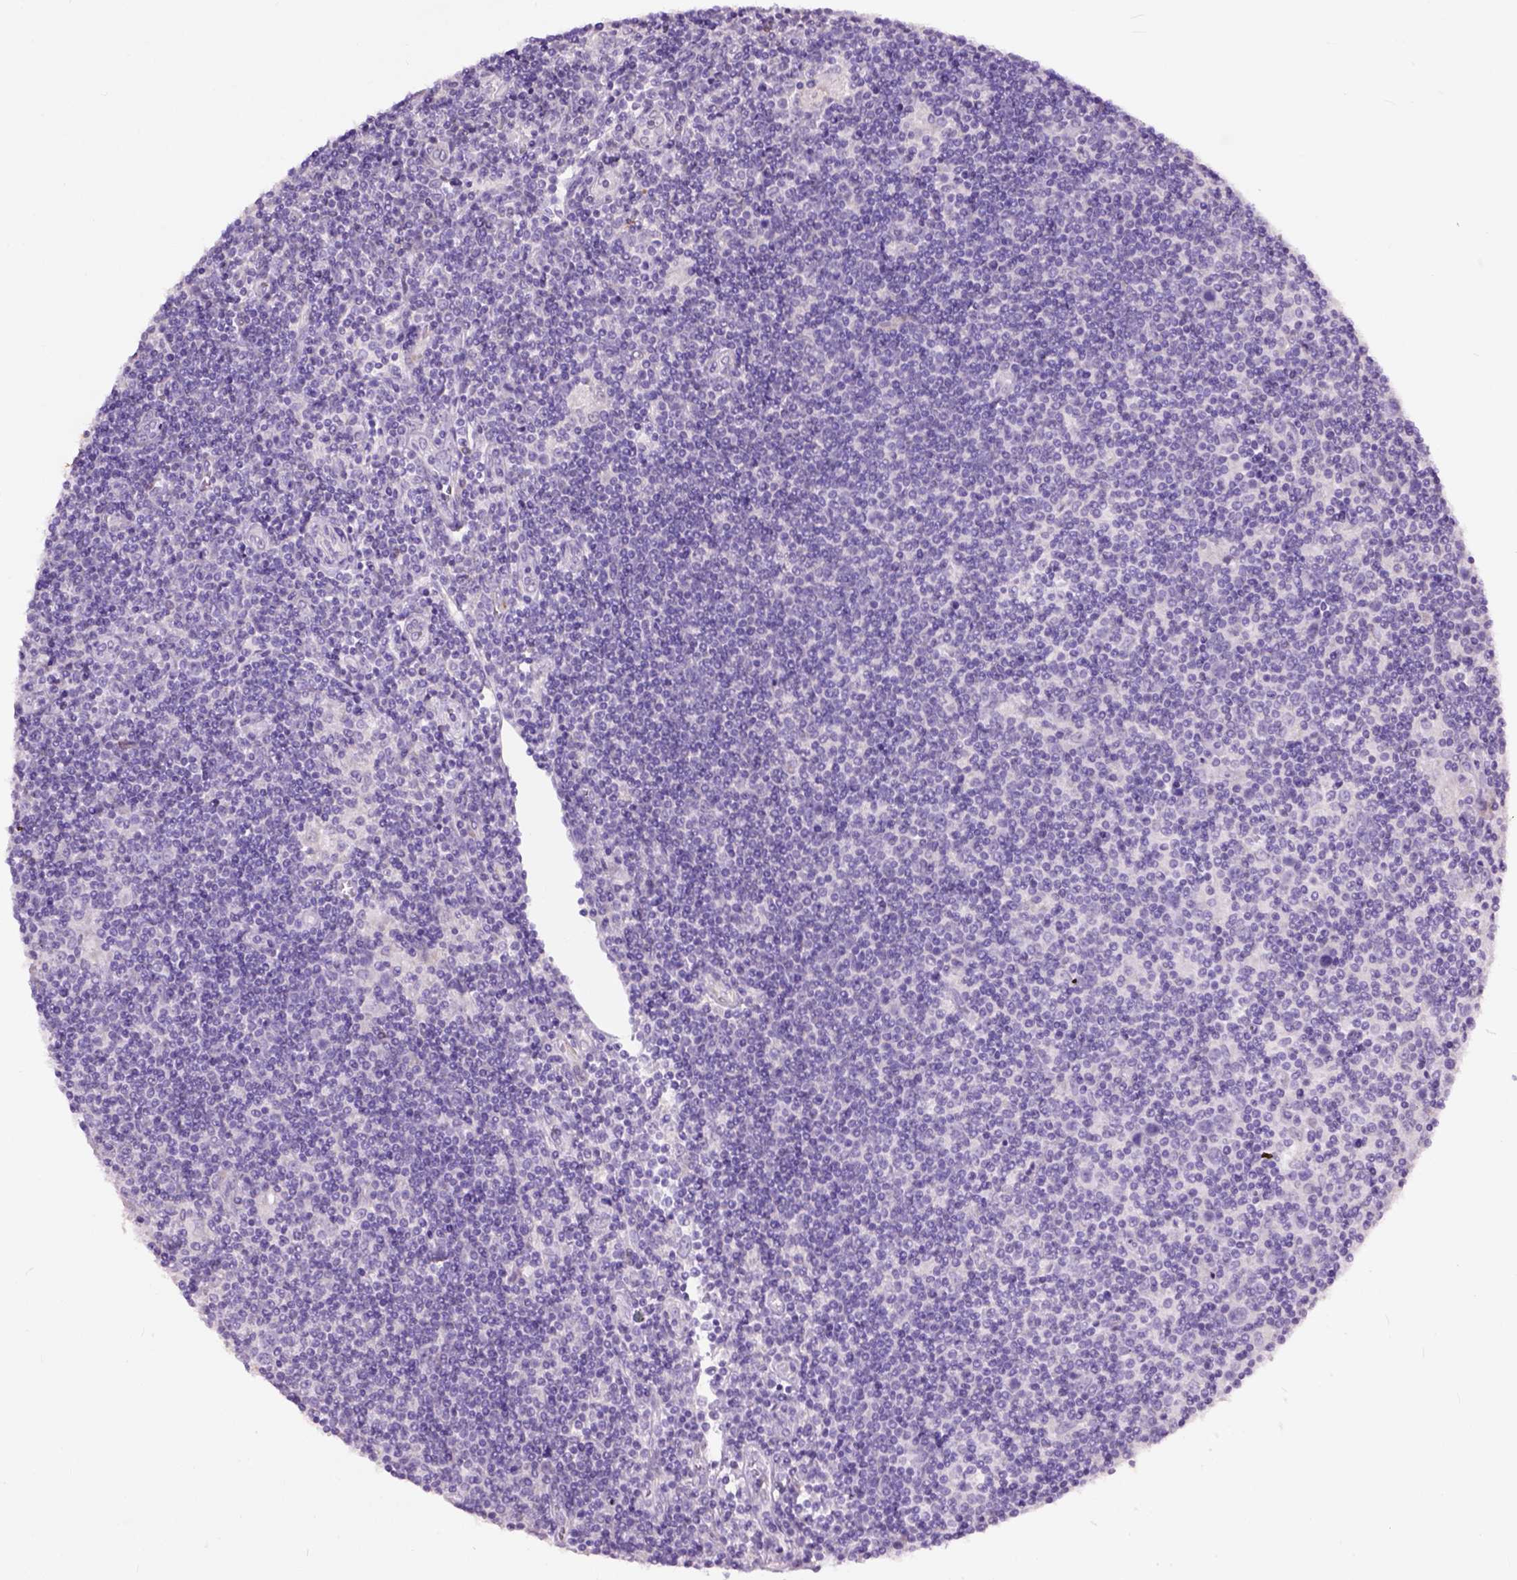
{"staining": {"intensity": "negative", "quantity": "none", "location": "none"}, "tissue": "lymphoma", "cell_type": "Tumor cells", "image_type": "cancer", "snomed": [{"axis": "morphology", "description": "Hodgkin's disease, NOS"}, {"axis": "topography", "description": "Lymph node"}], "caption": "The photomicrograph displays no significant expression in tumor cells of lymphoma.", "gene": "MAPT", "patient": {"sex": "male", "age": 40}}